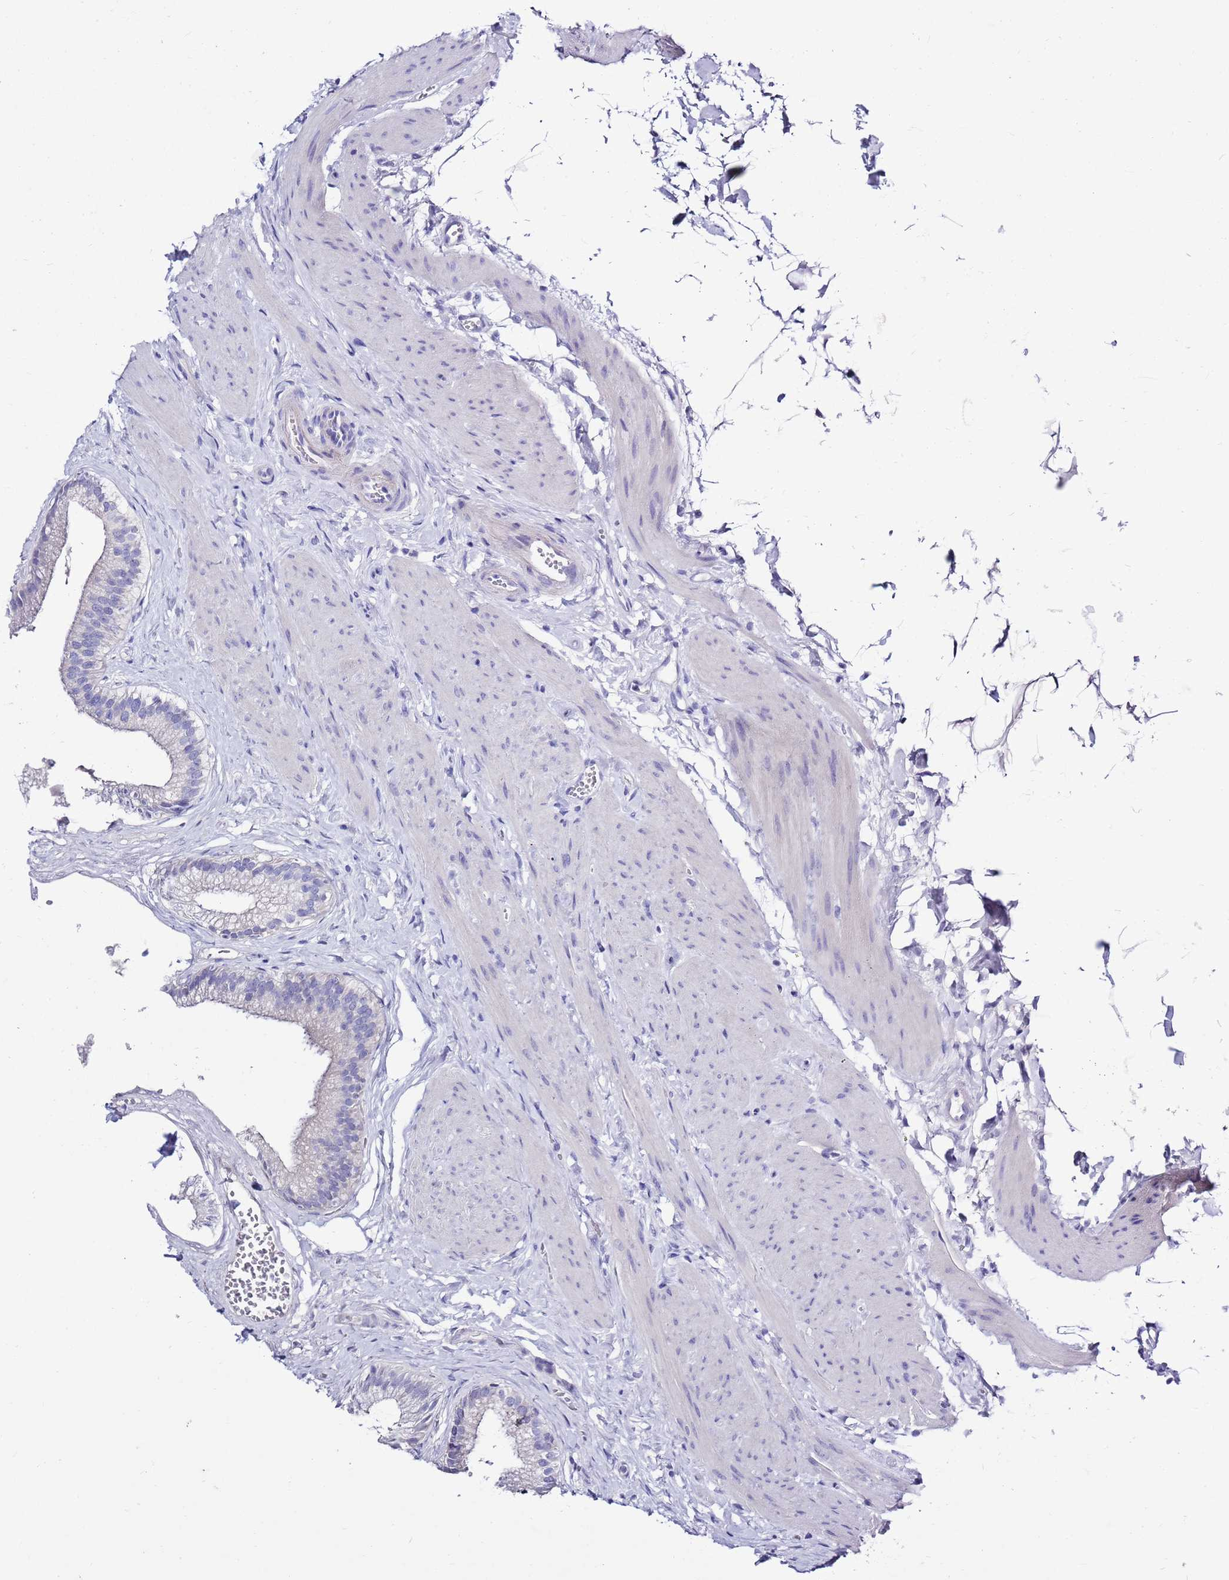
{"staining": {"intensity": "negative", "quantity": "none", "location": "none"}, "tissue": "gallbladder", "cell_type": "Glandular cells", "image_type": "normal", "snomed": [{"axis": "morphology", "description": "Normal tissue, NOS"}, {"axis": "topography", "description": "Gallbladder"}], "caption": "Unremarkable gallbladder was stained to show a protein in brown. There is no significant positivity in glandular cells.", "gene": "MTMR2", "patient": {"sex": "female", "age": 54}}